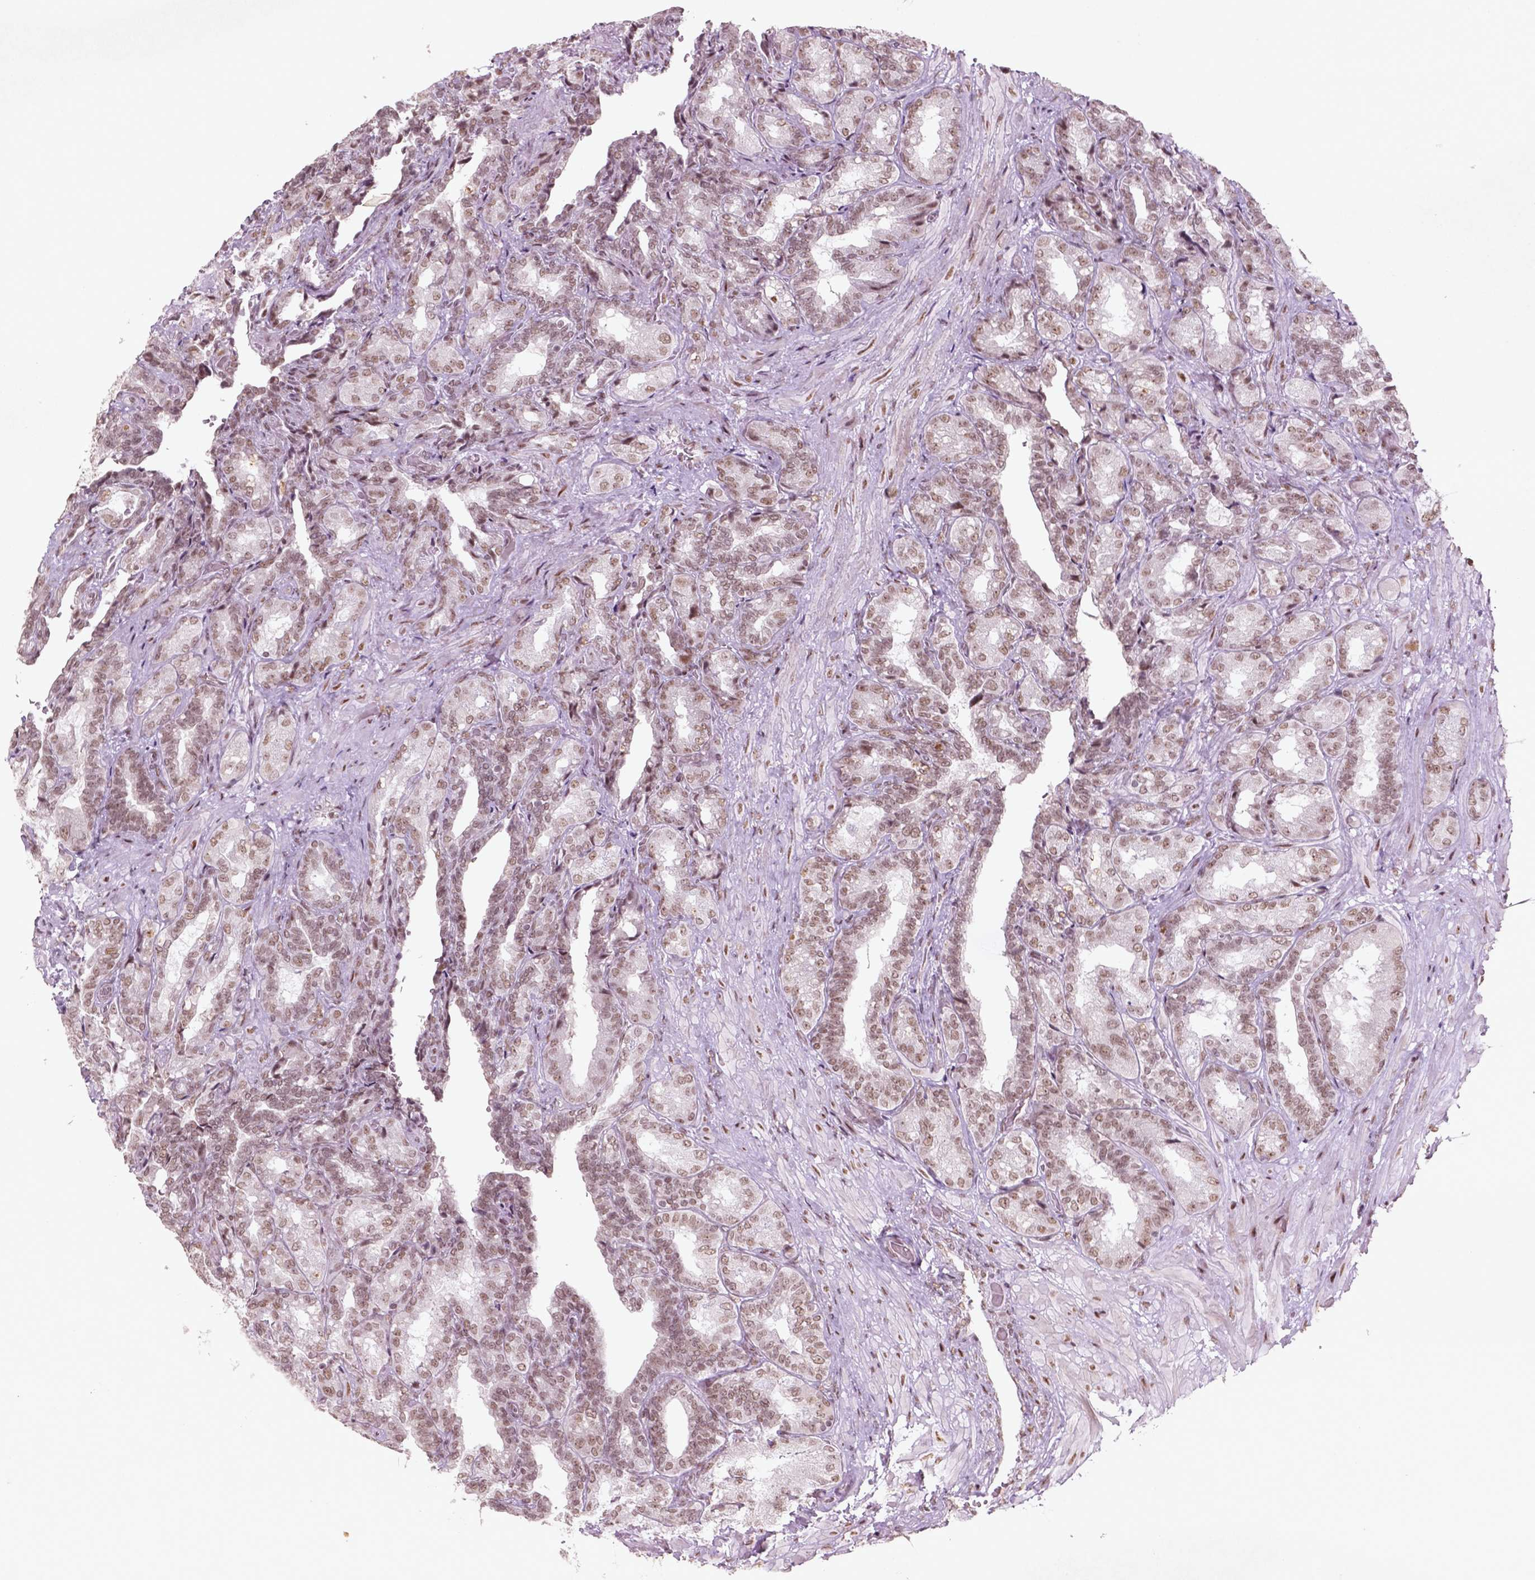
{"staining": {"intensity": "moderate", "quantity": ">75%", "location": "nuclear"}, "tissue": "seminal vesicle", "cell_type": "Glandular cells", "image_type": "normal", "snomed": [{"axis": "morphology", "description": "Normal tissue, NOS"}, {"axis": "topography", "description": "Seminal veicle"}], "caption": "The photomicrograph reveals staining of unremarkable seminal vesicle, revealing moderate nuclear protein staining (brown color) within glandular cells.", "gene": "HMG20B", "patient": {"sex": "male", "age": 68}}